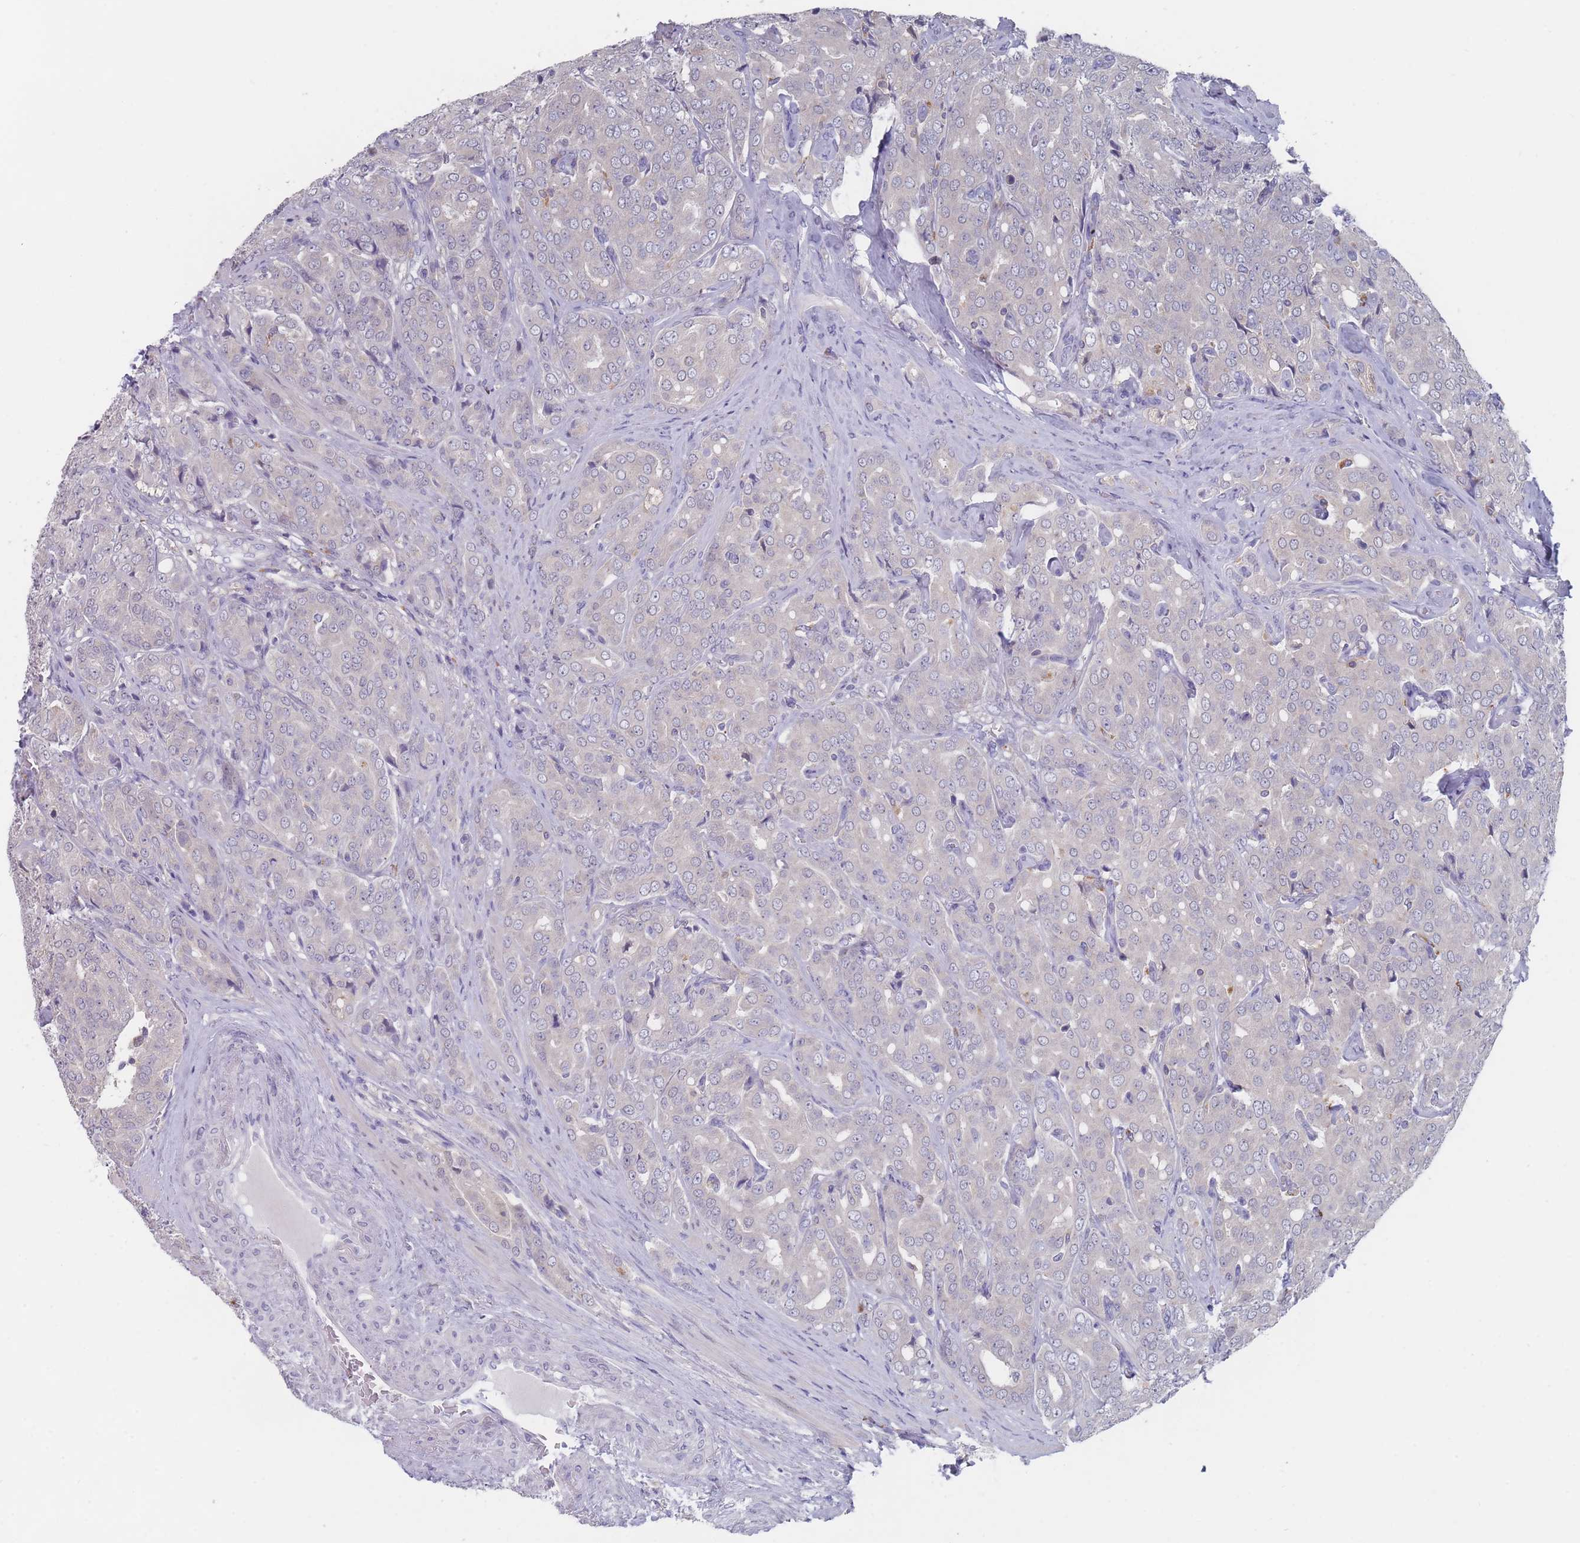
{"staining": {"intensity": "negative", "quantity": "none", "location": "none"}, "tissue": "prostate cancer", "cell_type": "Tumor cells", "image_type": "cancer", "snomed": [{"axis": "morphology", "description": "Adenocarcinoma, High grade"}, {"axis": "topography", "description": "Prostate"}], "caption": "Immunohistochemical staining of human prostate high-grade adenocarcinoma displays no significant expression in tumor cells. Brightfield microscopy of immunohistochemistry stained with DAB (brown) and hematoxylin (blue), captured at high magnification.", "gene": "CYP51A1", "patient": {"sex": "male", "age": 68}}